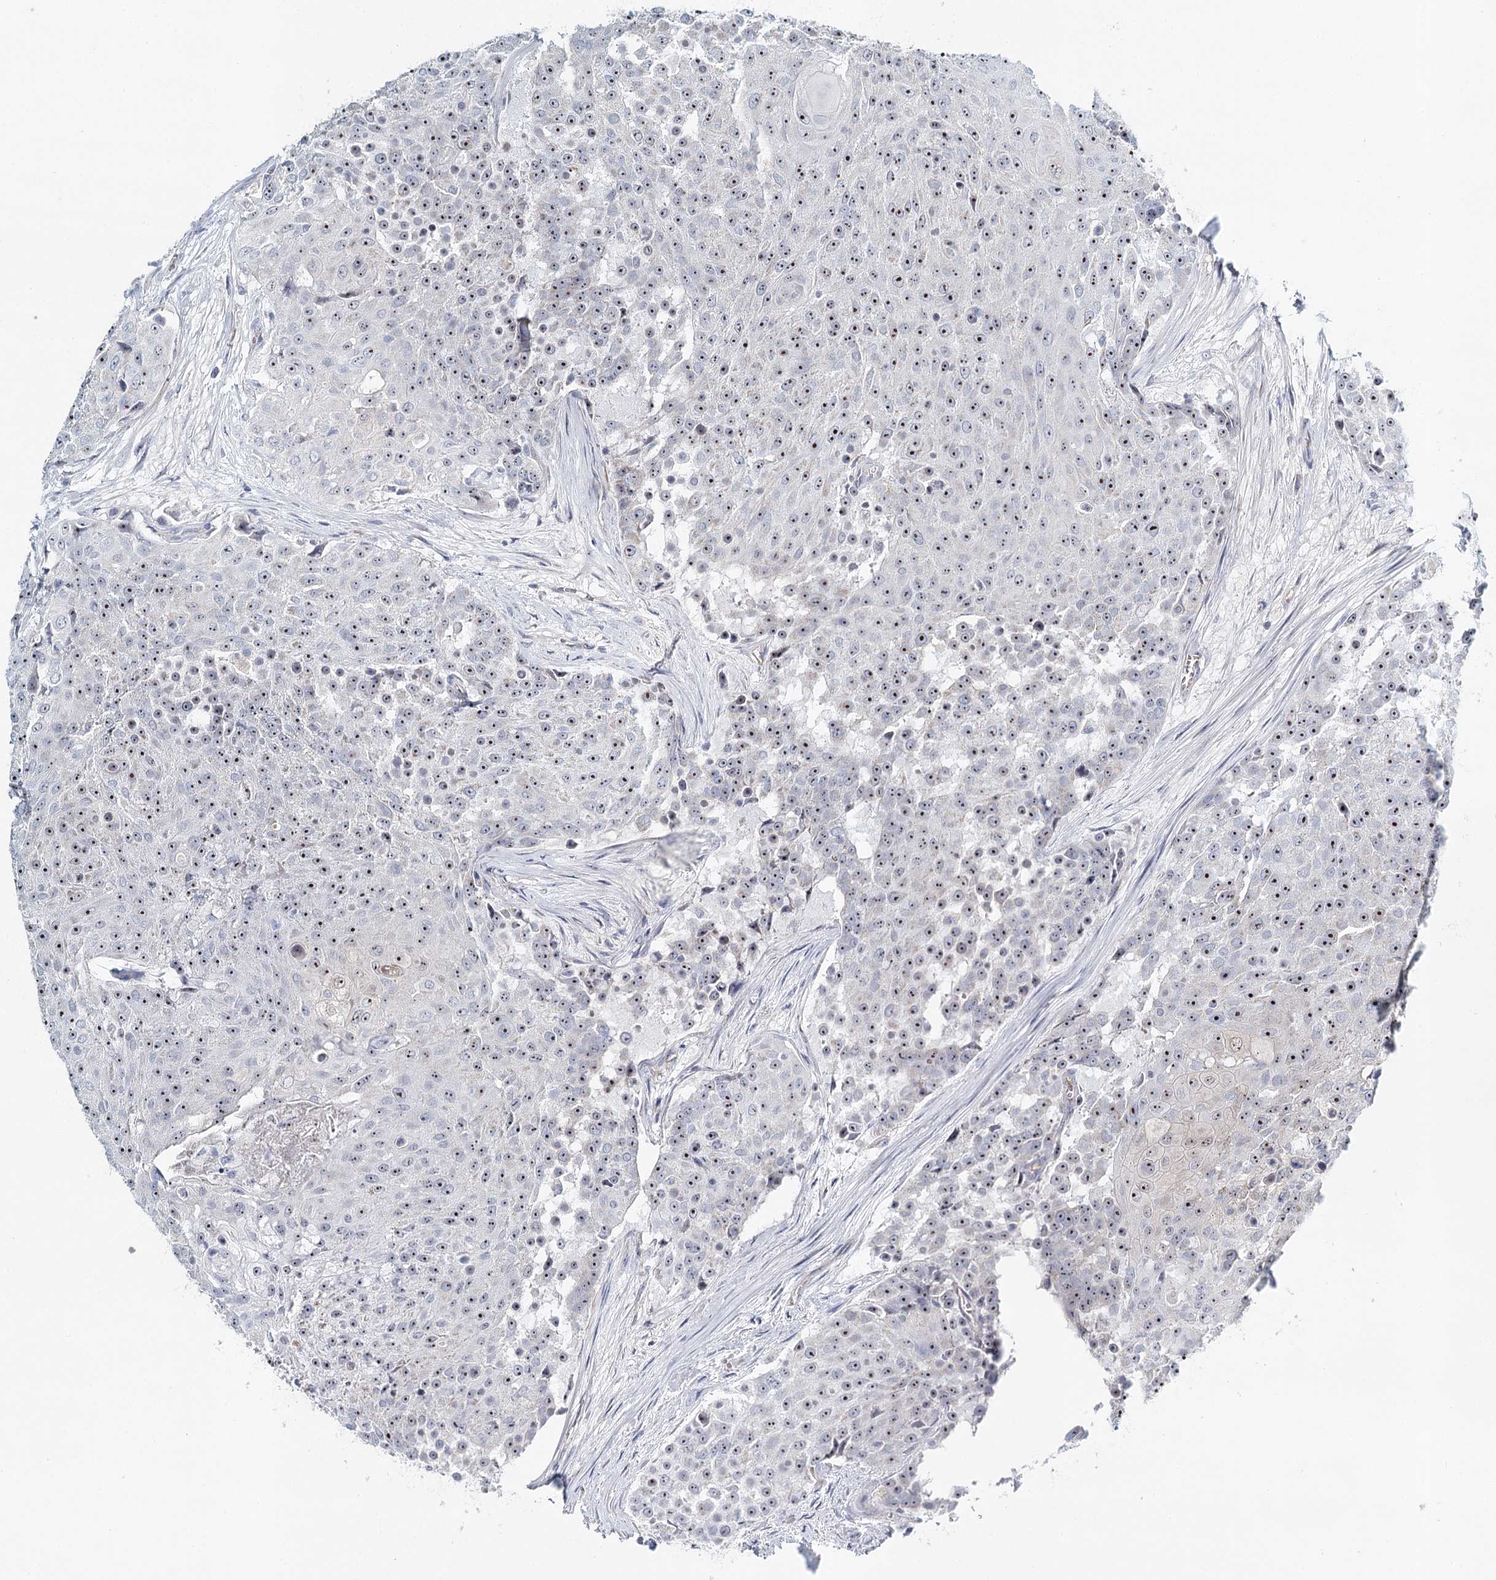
{"staining": {"intensity": "weak", "quantity": "25%-75%", "location": "nuclear"}, "tissue": "urothelial cancer", "cell_type": "Tumor cells", "image_type": "cancer", "snomed": [{"axis": "morphology", "description": "Urothelial carcinoma, High grade"}, {"axis": "topography", "description": "Urinary bladder"}], "caption": "There is low levels of weak nuclear expression in tumor cells of high-grade urothelial carcinoma, as demonstrated by immunohistochemical staining (brown color).", "gene": "RBM43", "patient": {"sex": "female", "age": 63}}